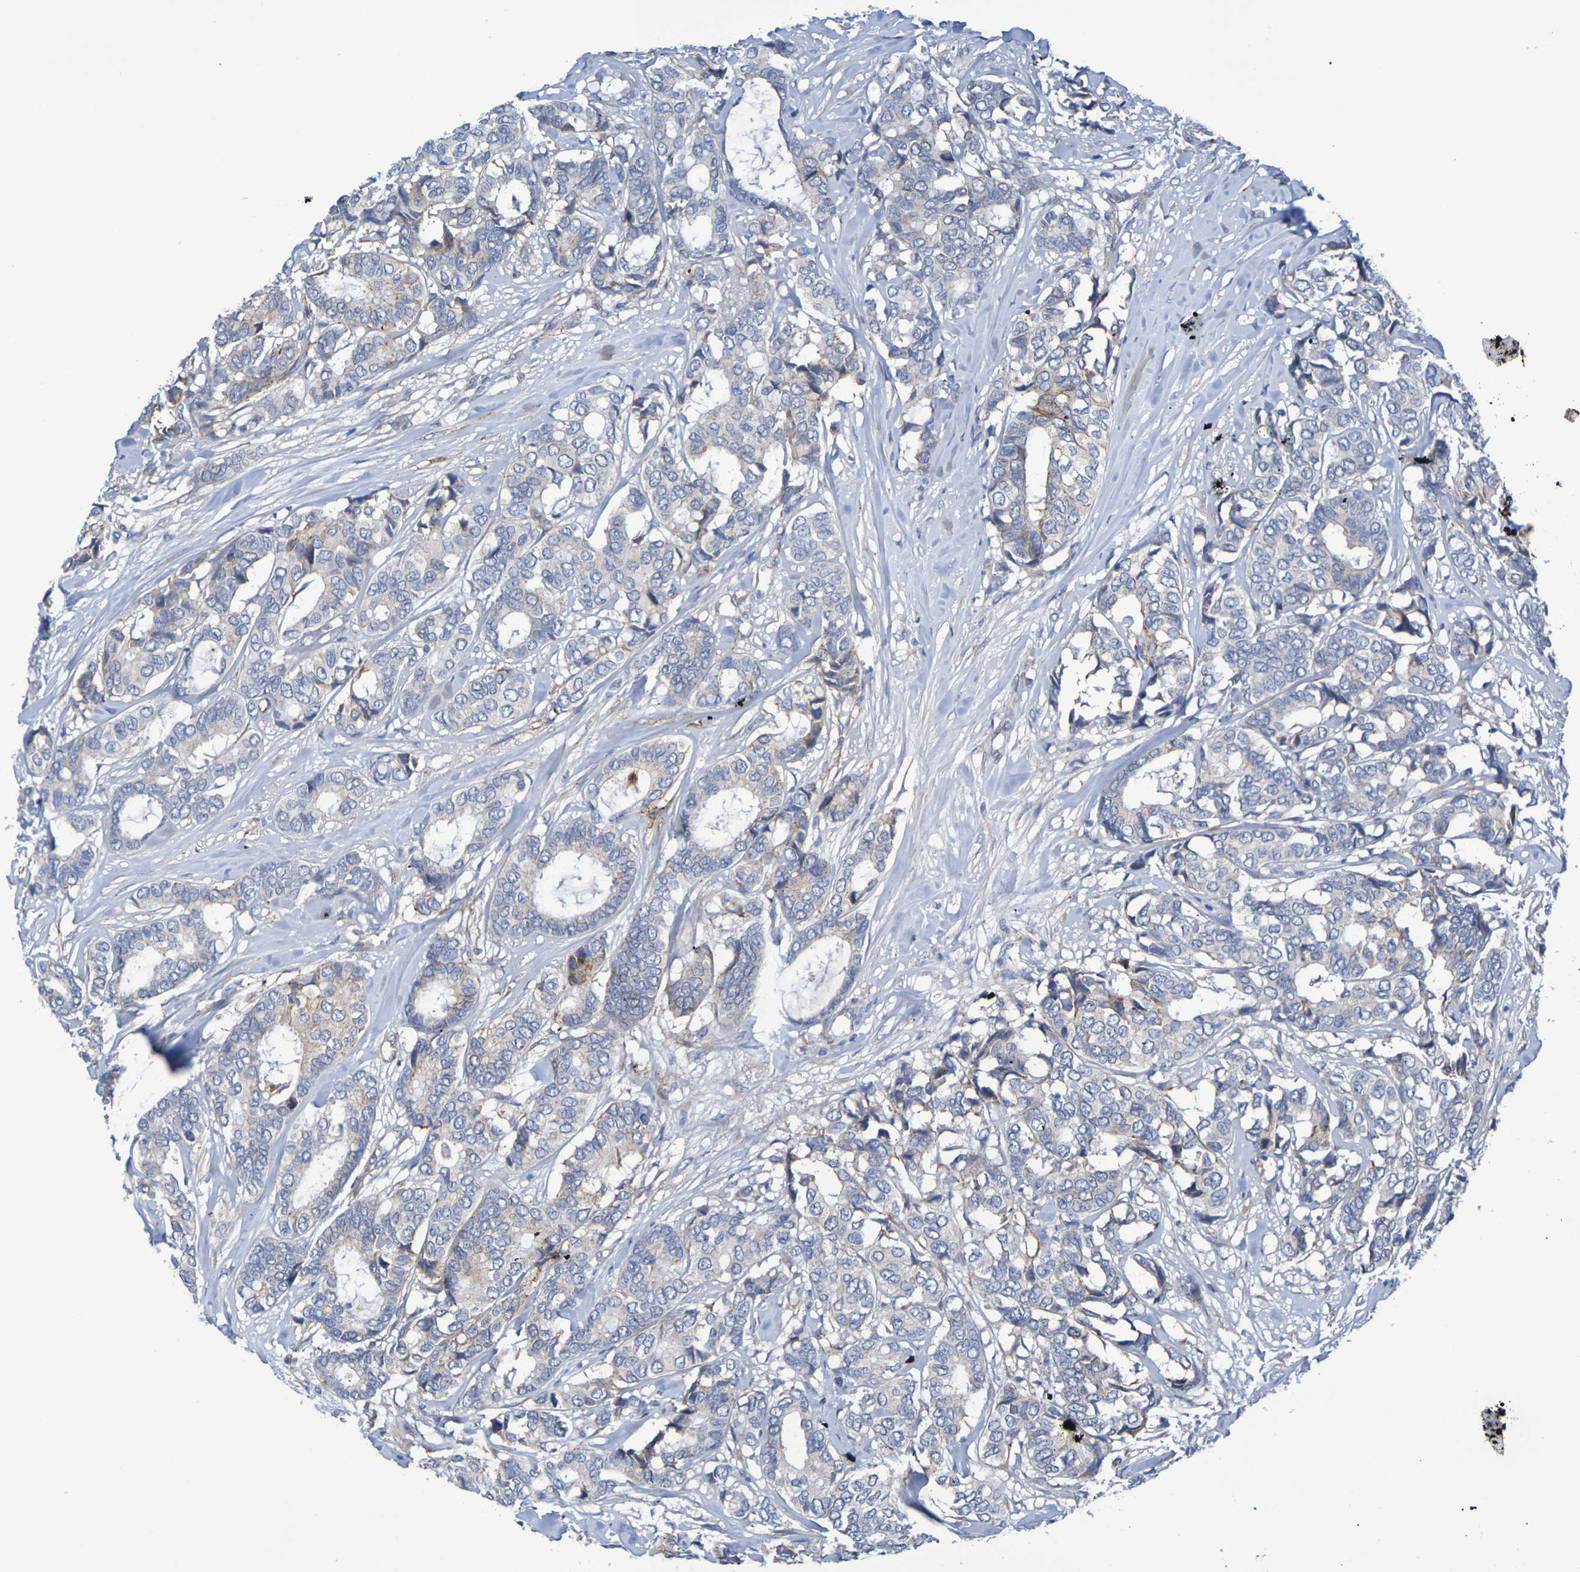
{"staining": {"intensity": "weak", "quantity": "25%-75%", "location": "cytoplasmic/membranous"}, "tissue": "breast cancer", "cell_type": "Tumor cells", "image_type": "cancer", "snomed": [{"axis": "morphology", "description": "Duct carcinoma"}, {"axis": "topography", "description": "Breast"}], "caption": "The micrograph reveals a brown stain indicating the presence of a protein in the cytoplasmic/membranous of tumor cells in breast intraductal carcinoma. Using DAB (3,3'-diaminobenzidine) (brown) and hematoxylin (blue) stains, captured at high magnification using brightfield microscopy.", "gene": "SDC4", "patient": {"sex": "female", "age": 87}}